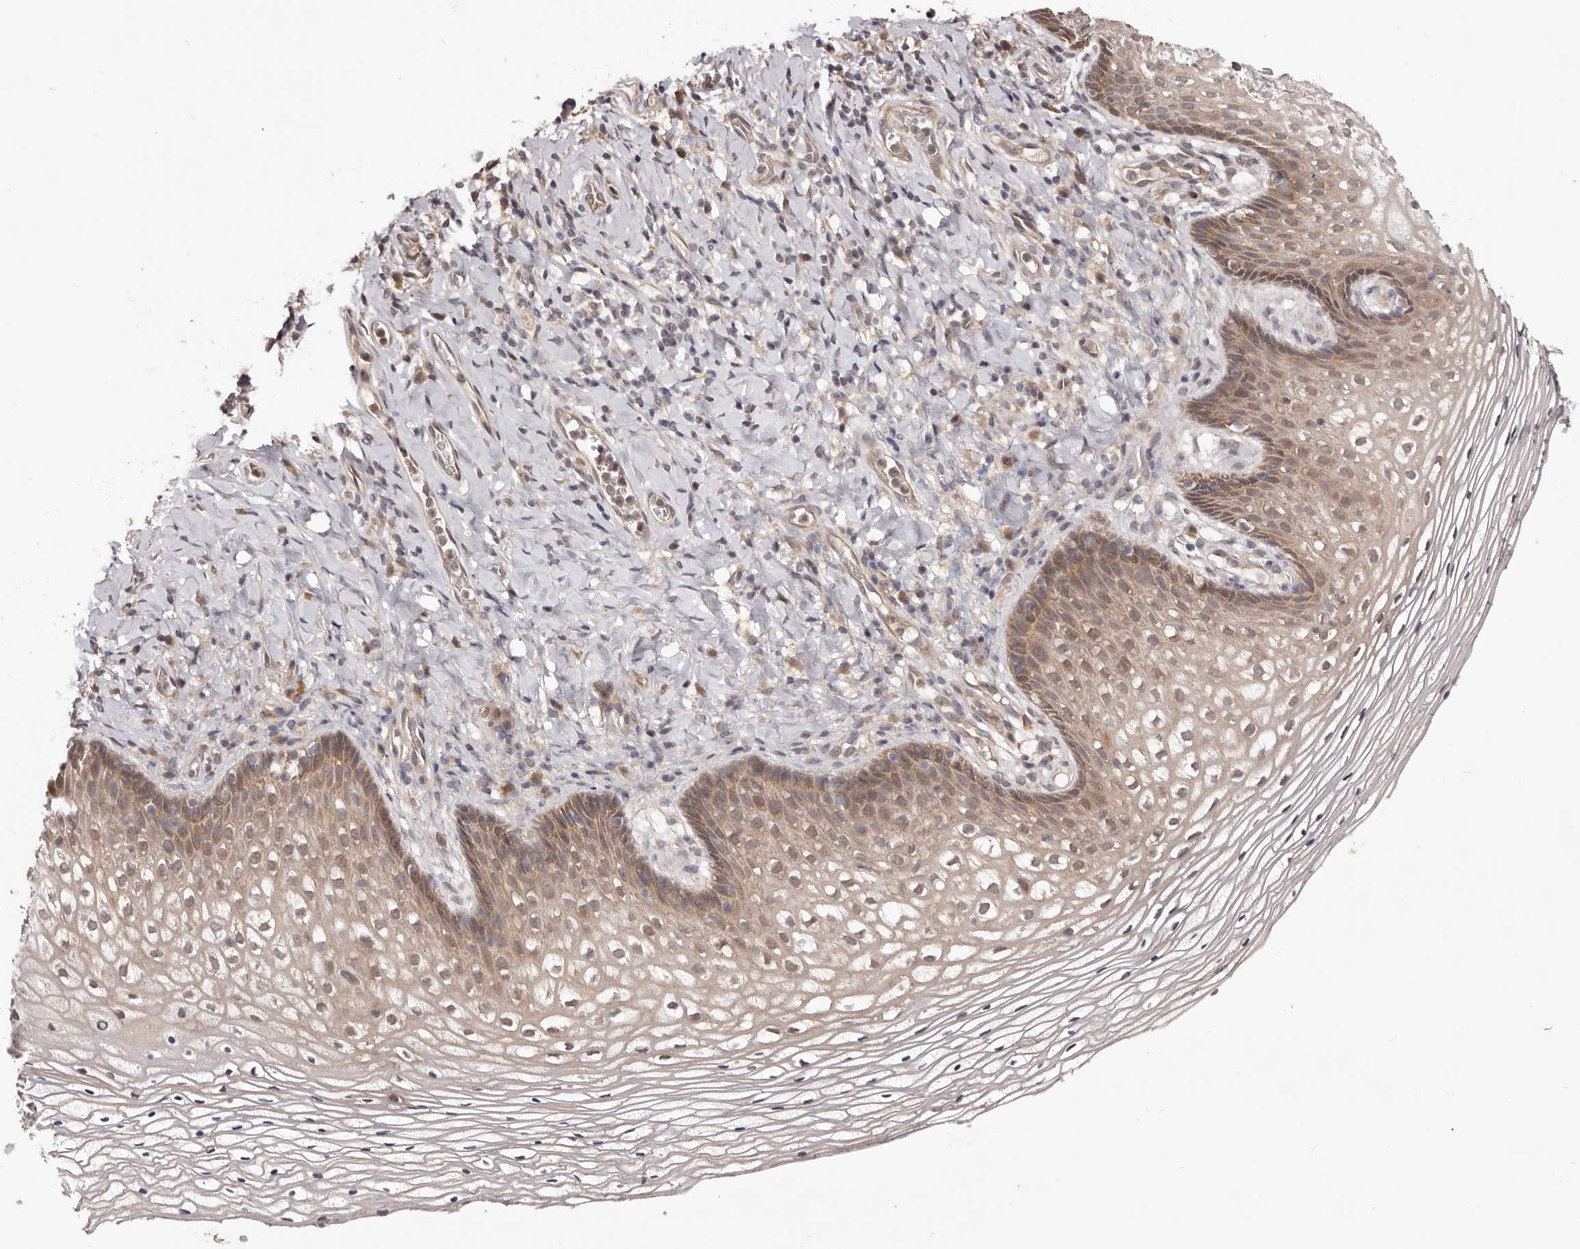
{"staining": {"intensity": "moderate", "quantity": ">75%", "location": "cytoplasmic/membranous"}, "tissue": "vagina", "cell_type": "Squamous epithelial cells", "image_type": "normal", "snomed": [{"axis": "morphology", "description": "Normal tissue, NOS"}, {"axis": "topography", "description": "Vagina"}], "caption": "This micrograph reveals benign vagina stained with immunohistochemistry (IHC) to label a protein in brown. The cytoplasmic/membranous of squamous epithelial cells show moderate positivity for the protein. Nuclei are counter-stained blue.", "gene": "MDP1", "patient": {"sex": "female", "age": 60}}